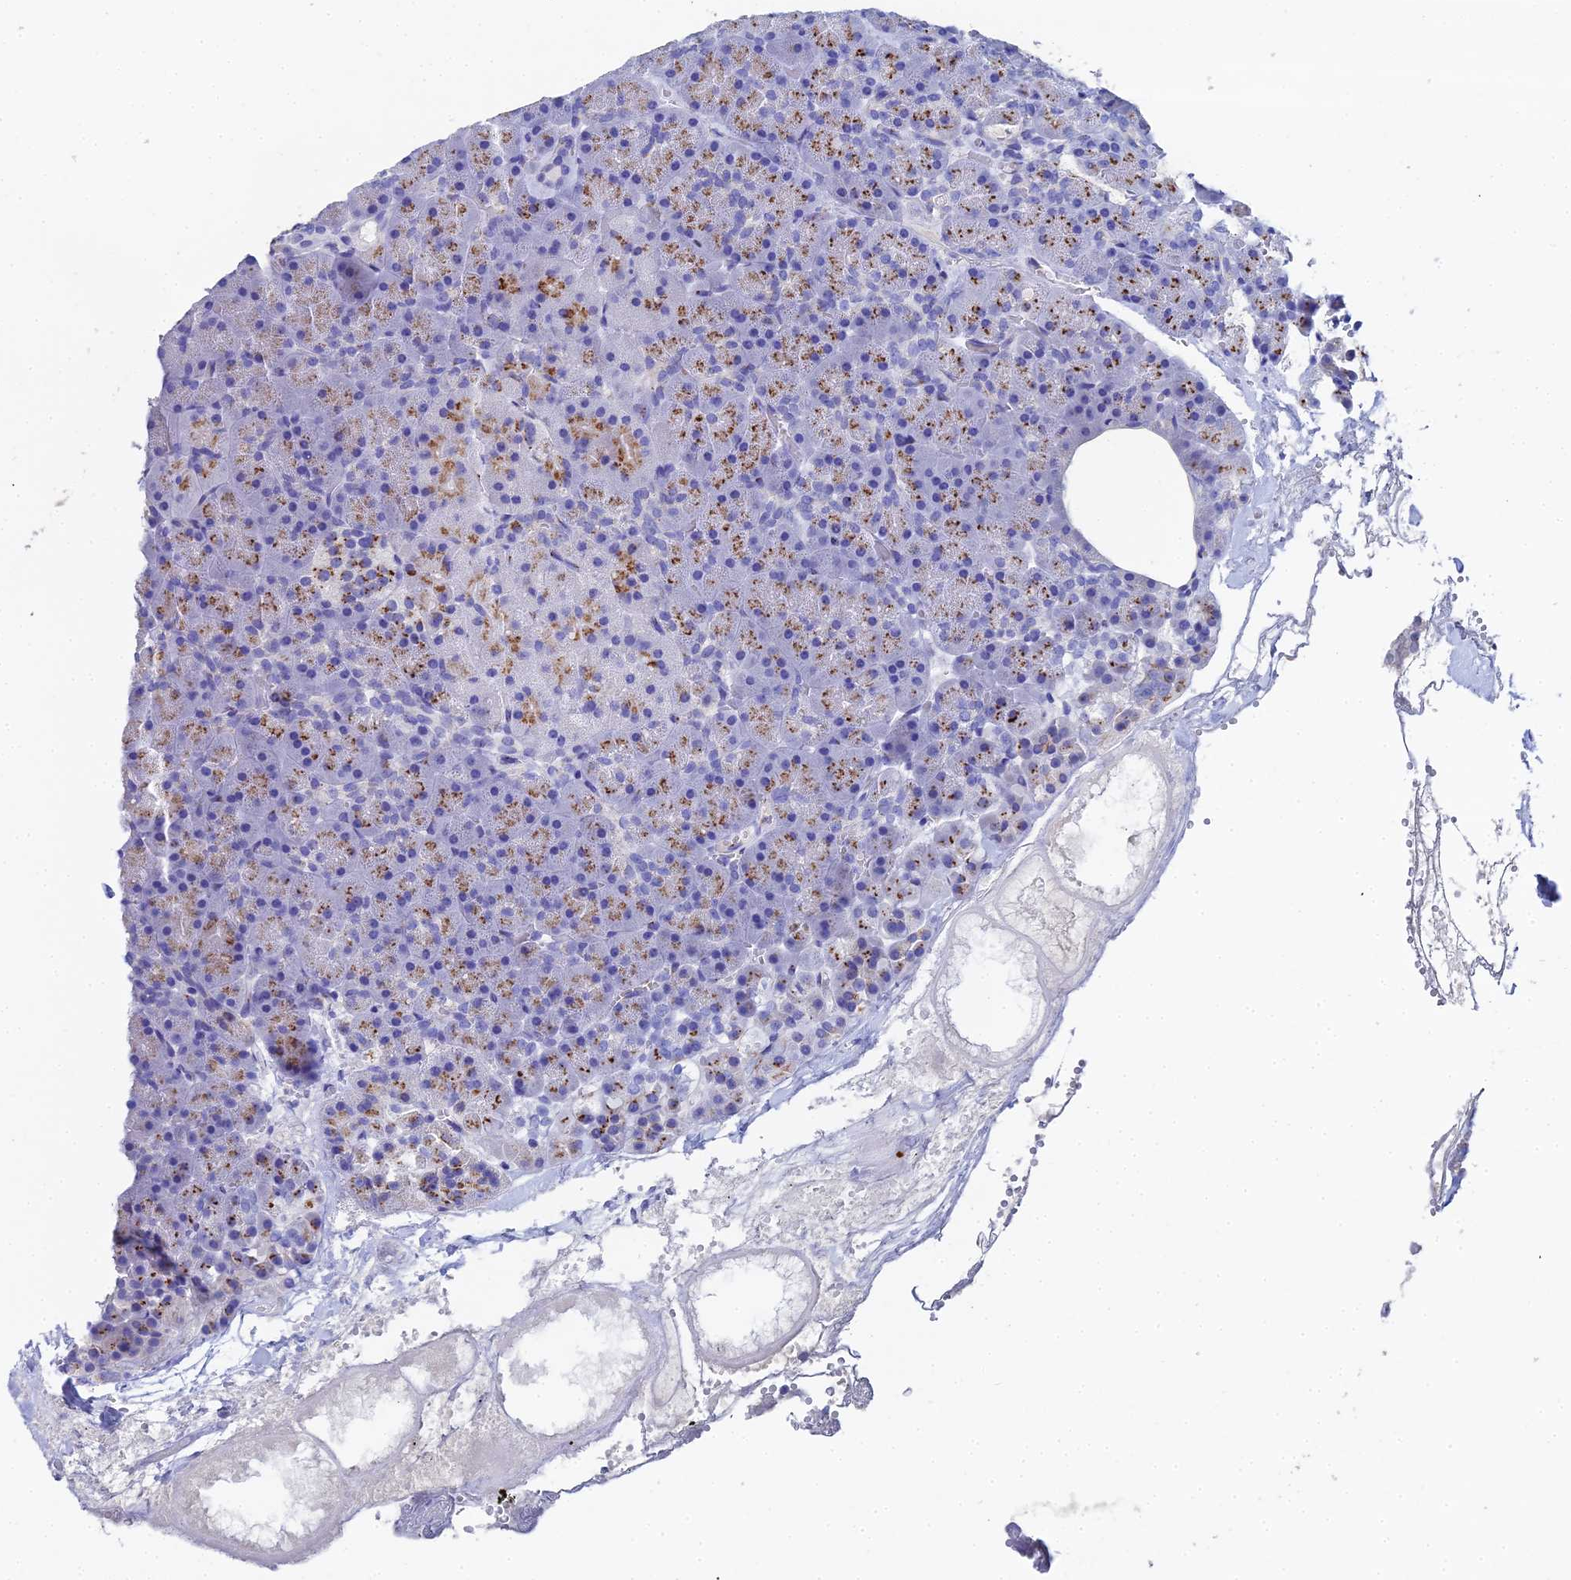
{"staining": {"intensity": "strong", "quantity": ">75%", "location": "cytoplasmic/membranous"}, "tissue": "pancreas", "cell_type": "Exocrine glandular cells", "image_type": "normal", "snomed": [{"axis": "morphology", "description": "Normal tissue, NOS"}, {"axis": "topography", "description": "Pancreas"}], "caption": "A brown stain labels strong cytoplasmic/membranous staining of a protein in exocrine glandular cells of normal human pancreas.", "gene": "ENSG00000268674", "patient": {"sex": "male", "age": 36}}